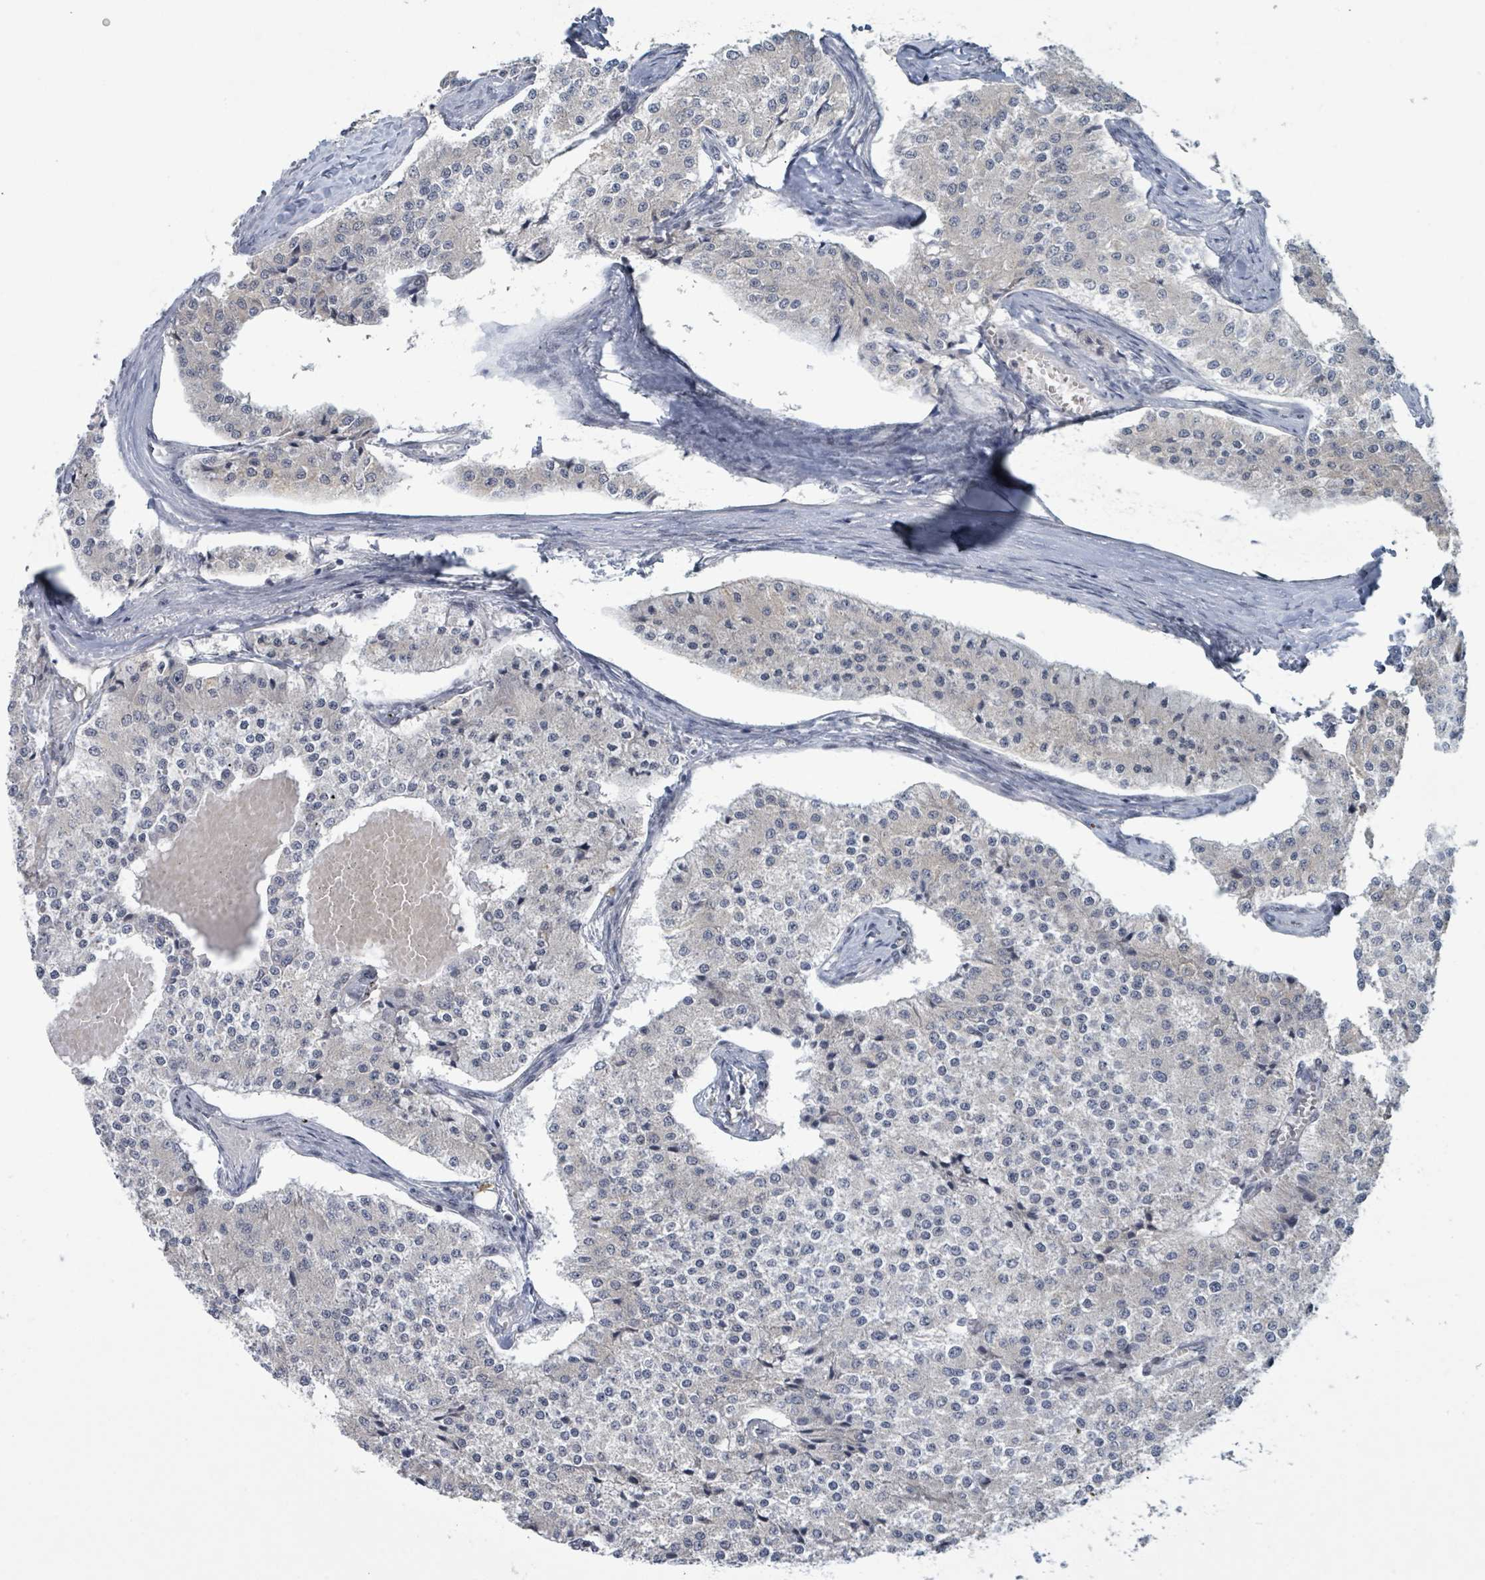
{"staining": {"intensity": "negative", "quantity": "none", "location": "none"}, "tissue": "carcinoid", "cell_type": "Tumor cells", "image_type": "cancer", "snomed": [{"axis": "morphology", "description": "Carcinoid, malignant, NOS"}, {"axis": "topography", "description": "Colon"}], "caption": "Tumor cells show no significant expression in malignant carcinoid.", "gene": "BANP", "patient": {"sex": "female", "age": 52}}